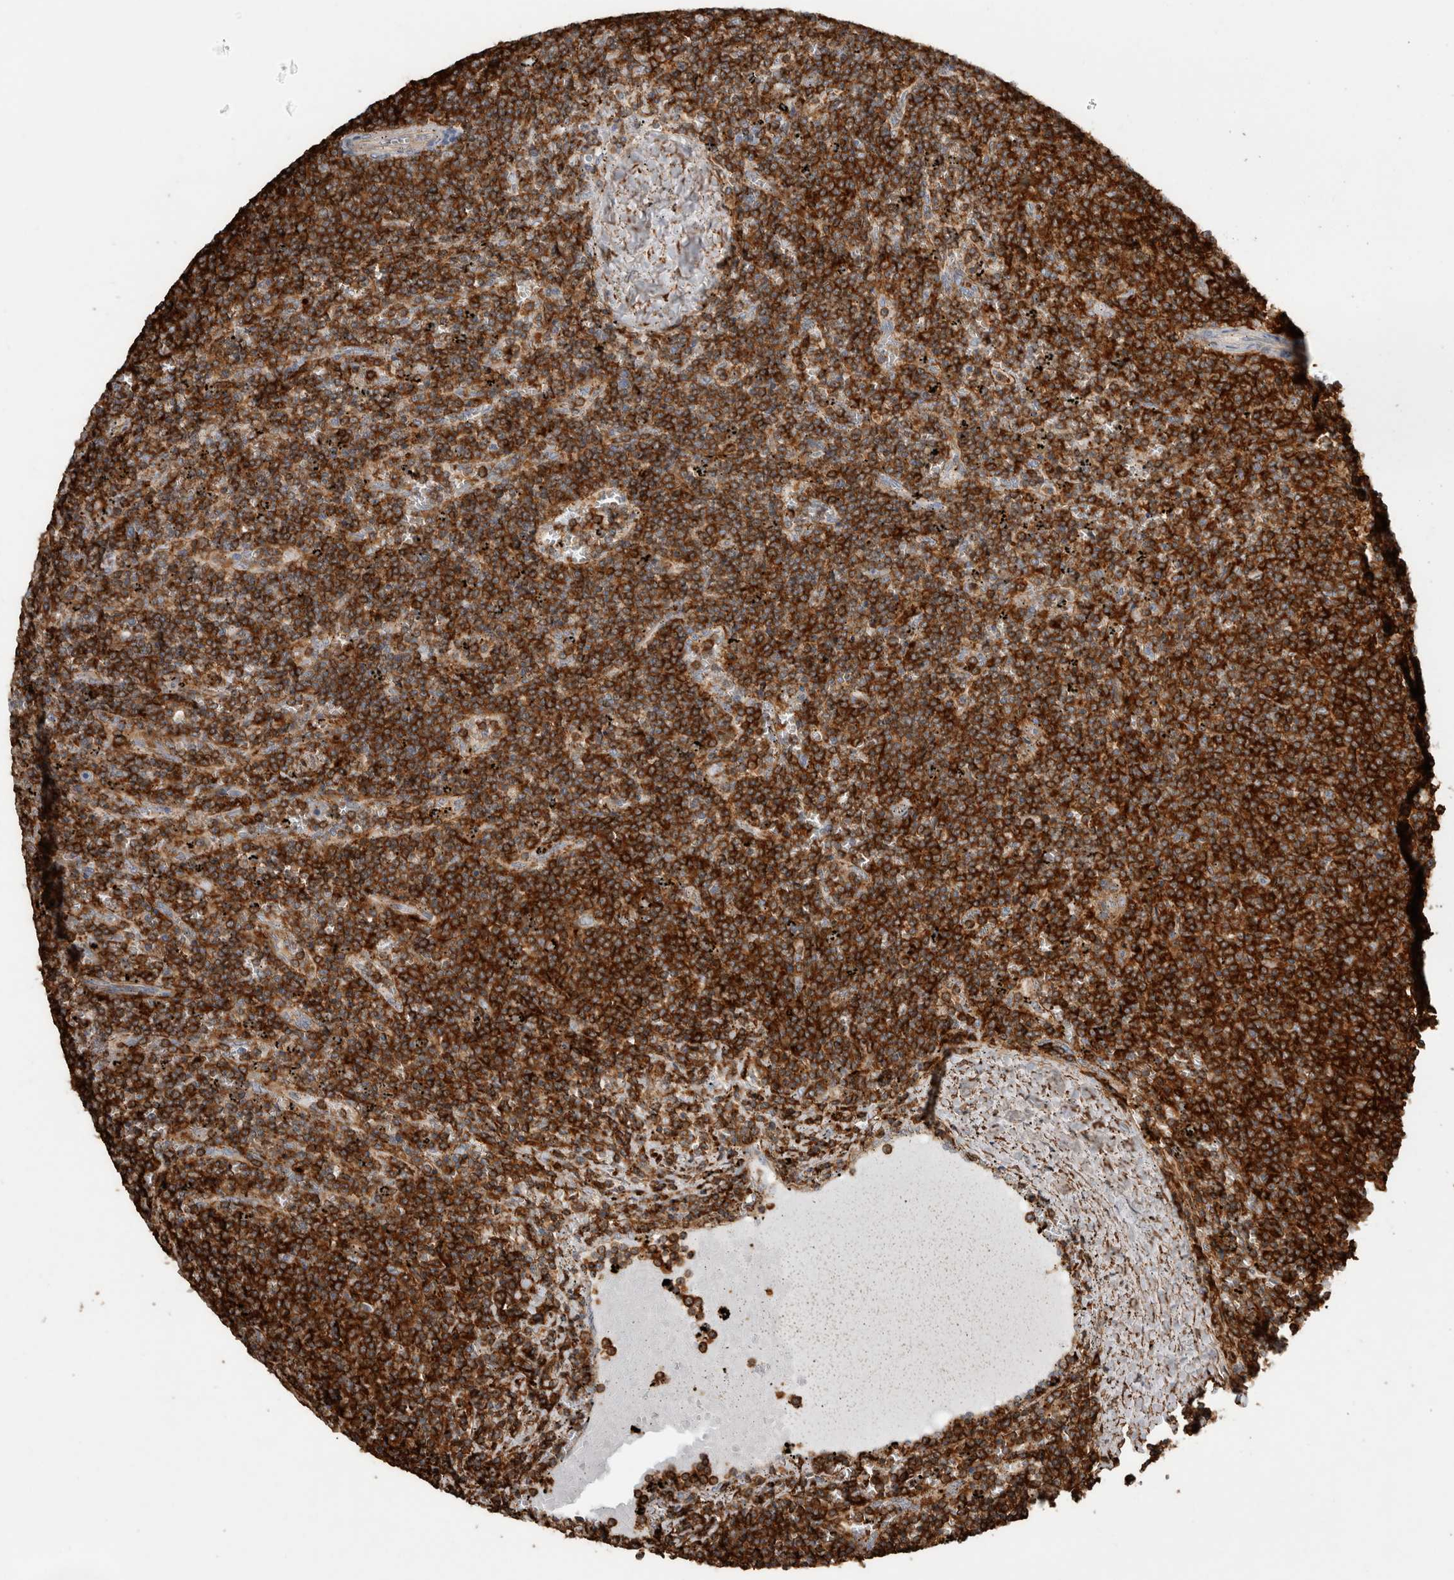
{"staining": {"intensity": "strong", "quantity": ">75%", "location": "cytoplasmic/membranous"}, "tissue": "lymphoma", "cell_type": "Tumor cells", "image_type": "cancer", "snomed": [{"axis": "morphology", "description": "Malignant lymphoma, non-Hodgkin's type, Low grade"}, {"axis": "topography", "description": "Spleen"}], "caption": "Strong cytoplasmic/membranous protein positivity is present in about >75% of tumor cells in lymphoma. The staining was performed using DAB (3,3'-diaminobenzidine), with brown indicating positive protein expression. Nuclei are stained blue with hematoxylin.", "gene": "GPER1", "patient": {"sex": "female", "age": 50}}